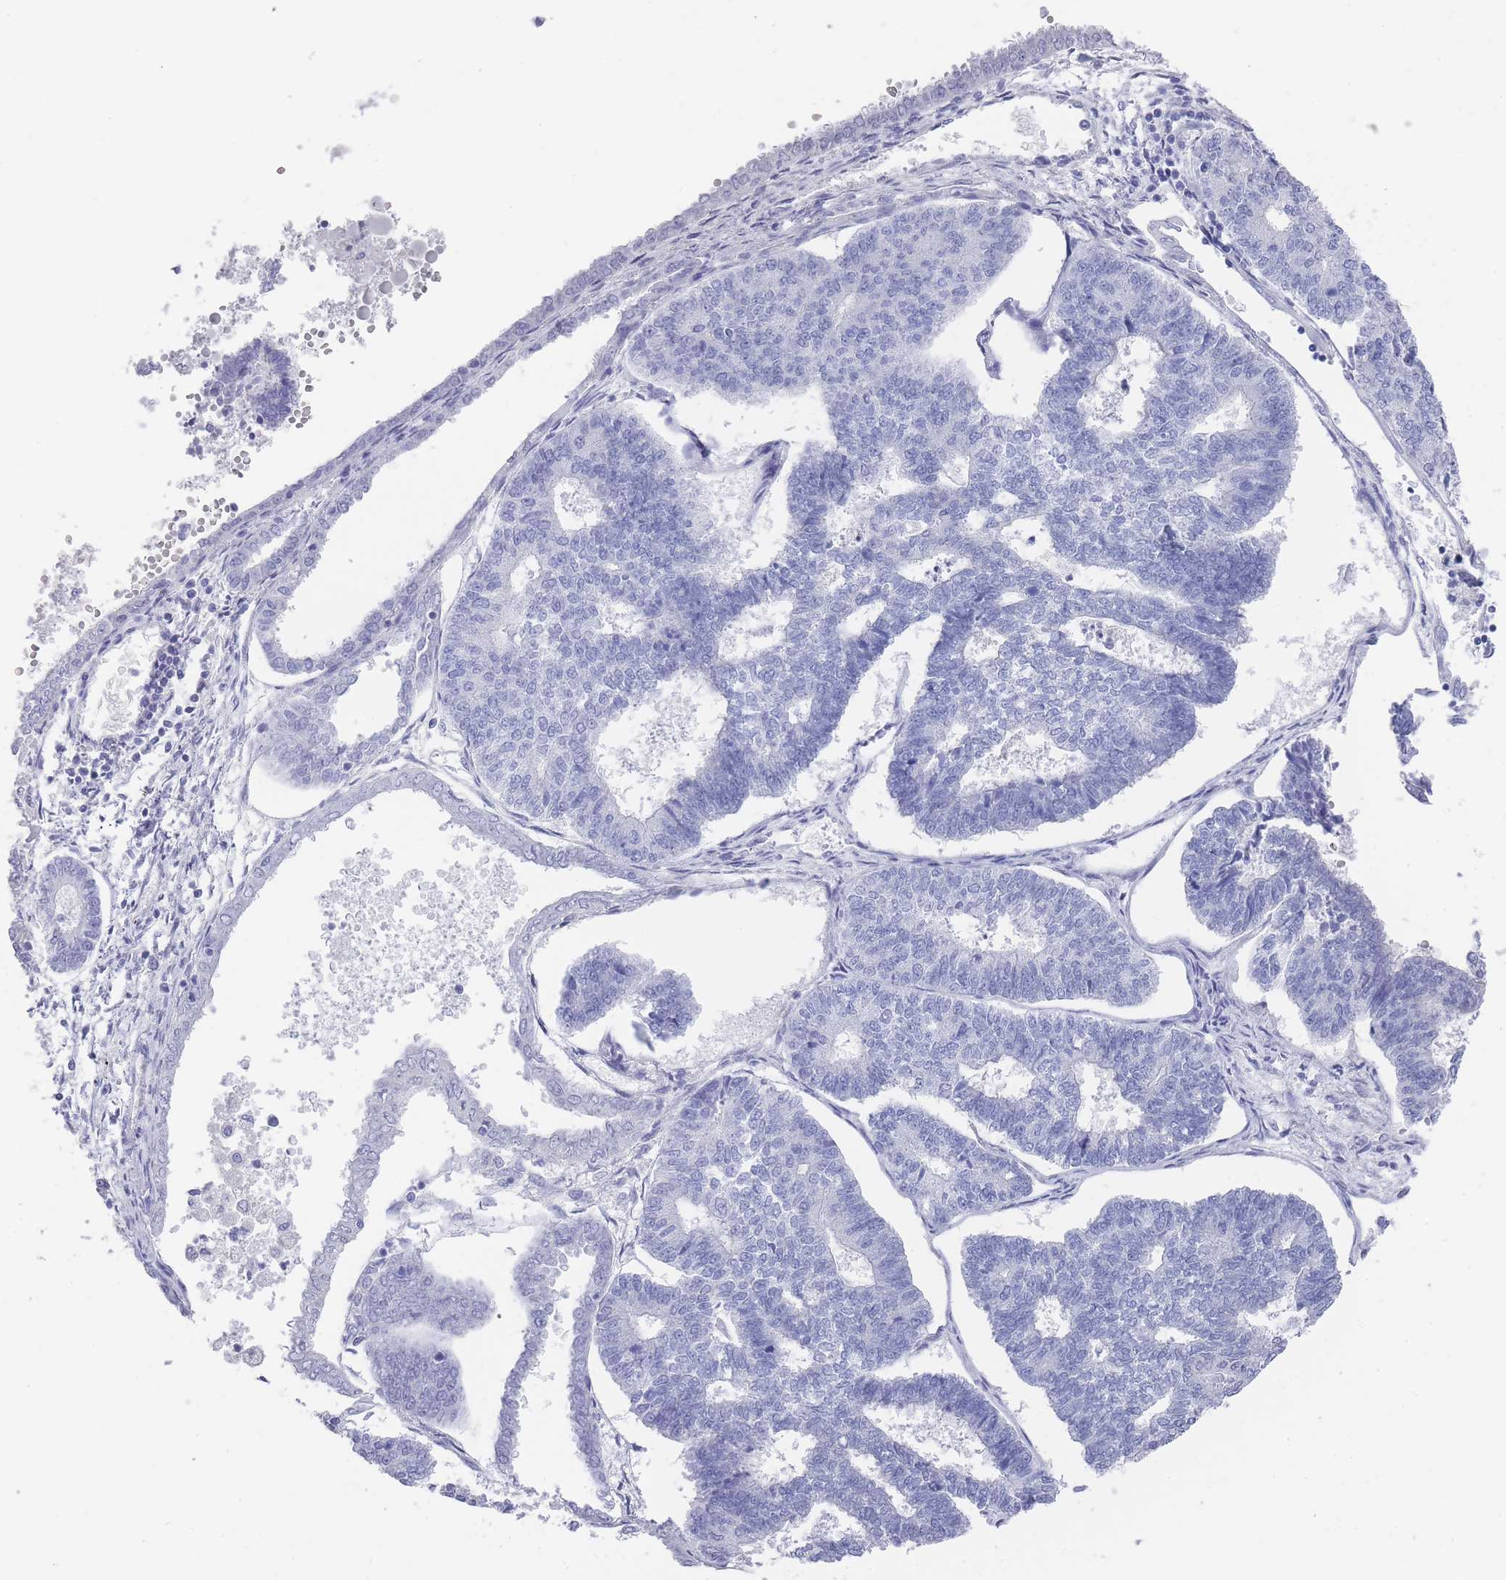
{"staining": {"intensity": "negative", "quantity": "none", "location": "none"}, "tissue": "endometrial cancer", "cell_type": "Tumor cells", "image_type": "cancer", "snomed": [{"axis": "morphology", "description": "Adenocarcinoma, NOS"}, {"axis": "topography", "description": "Endometrium"}], "caption": "DAB (3,3'-diaminobenzidine) immunohistochemical staining of endometrial cancer (adenocarcinoma) reveals no significant staining in tumor cells. (Stains: DAB (3,3'-diaminobenzidine) immunohistochemistry (IHC) with hematoxylin counter stain, Microscopy: brightfield microscopy at high magnification).", "gene": "RAB2B", "patient": {"sex": "female", "age": 70}}